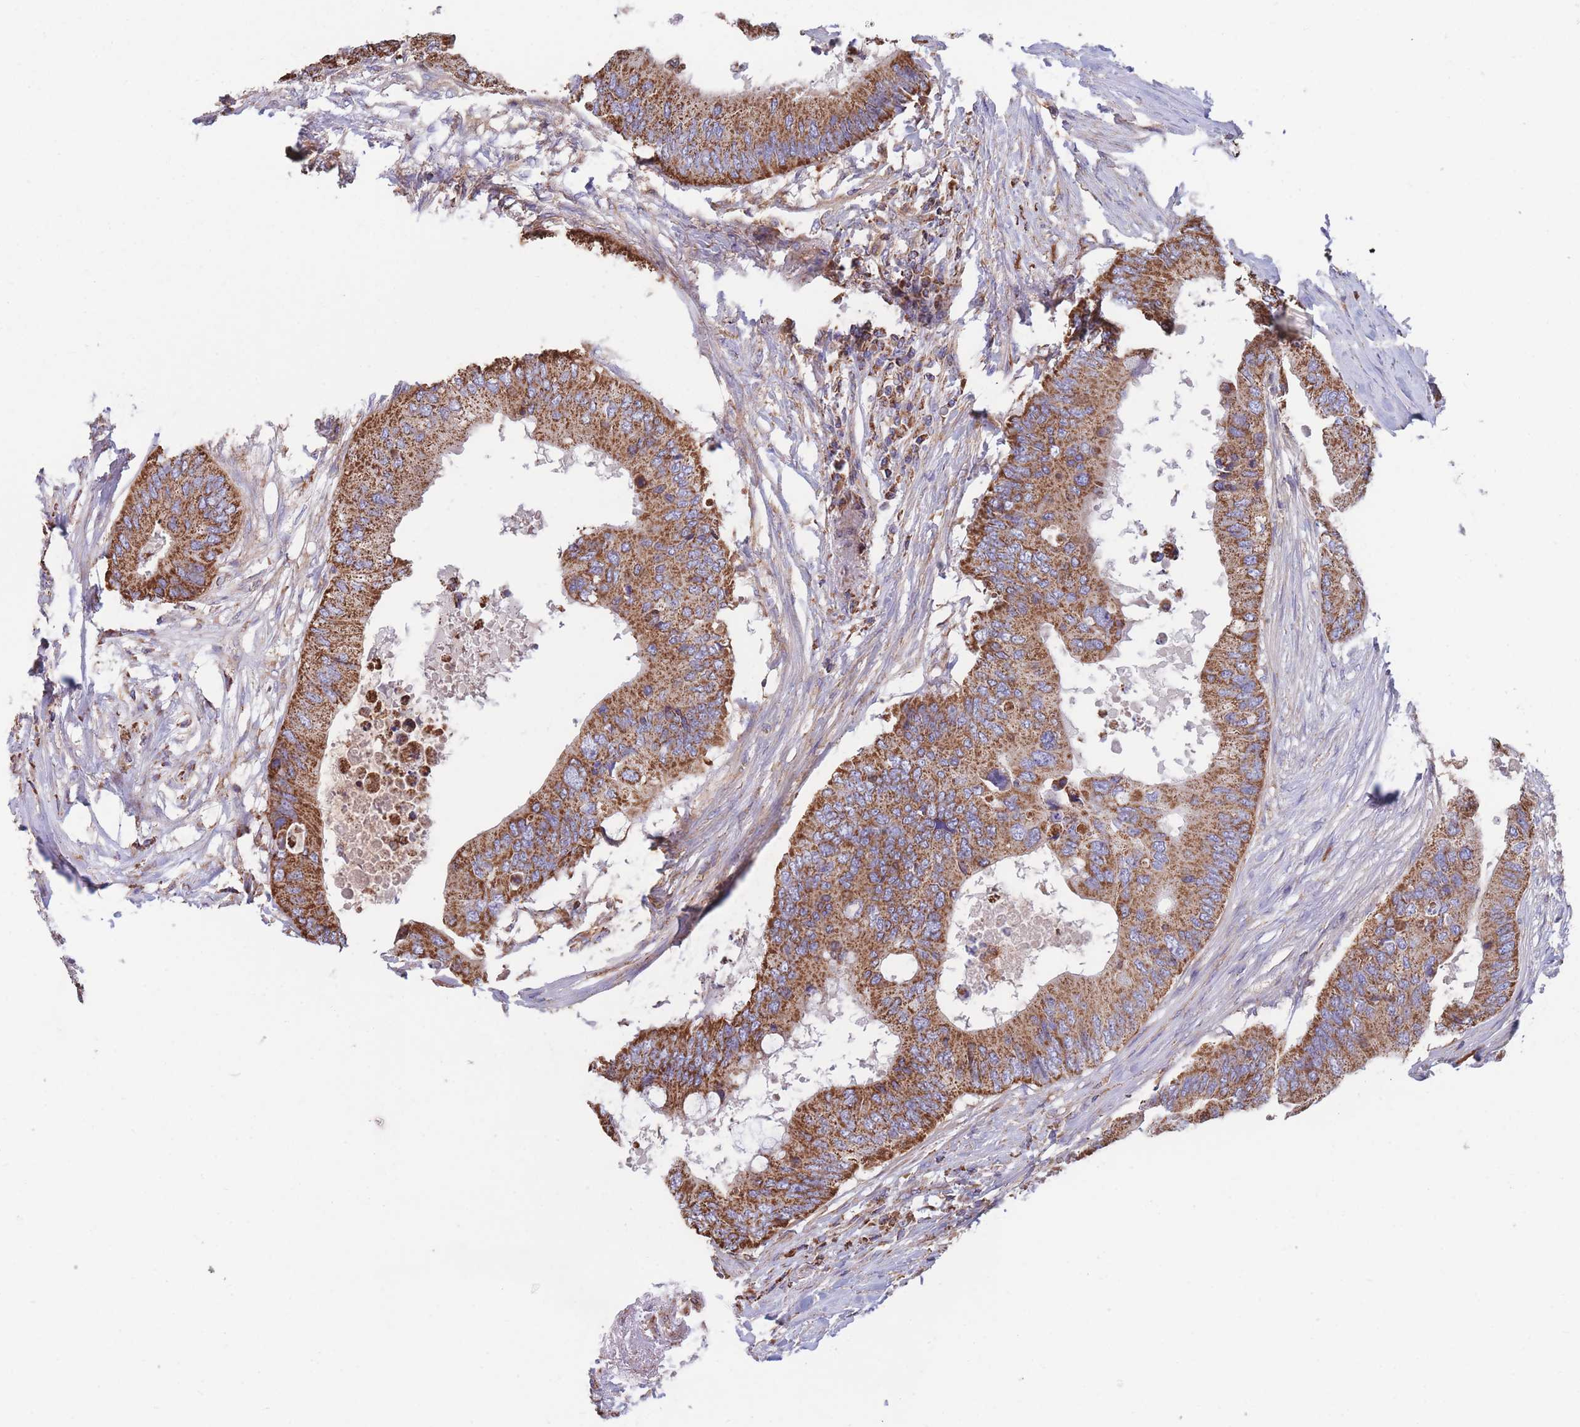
{"staining": {"intensity": "strong", "quantity": ">75%", "location": "cytoplasmic/membranous"}, "tissue": "colorectal cancer", "cell_type": "Tumor cells", "image_type": "cancer", "snomed": [{"axis": "morphology", "description": "Adenocarcinoma, NOS"}, {"axis": "topography", "description": "Colon"}], "caption": "Immunohistochemistry micrograph of human colorectal cancer stained for a protein (brown), which exhibits high levels of strong cytoplasmic/membranous expression in approximately >75% of tumor cells.", "gene": "FKBP8", "patient": {"sex": "male", "age": 71}}